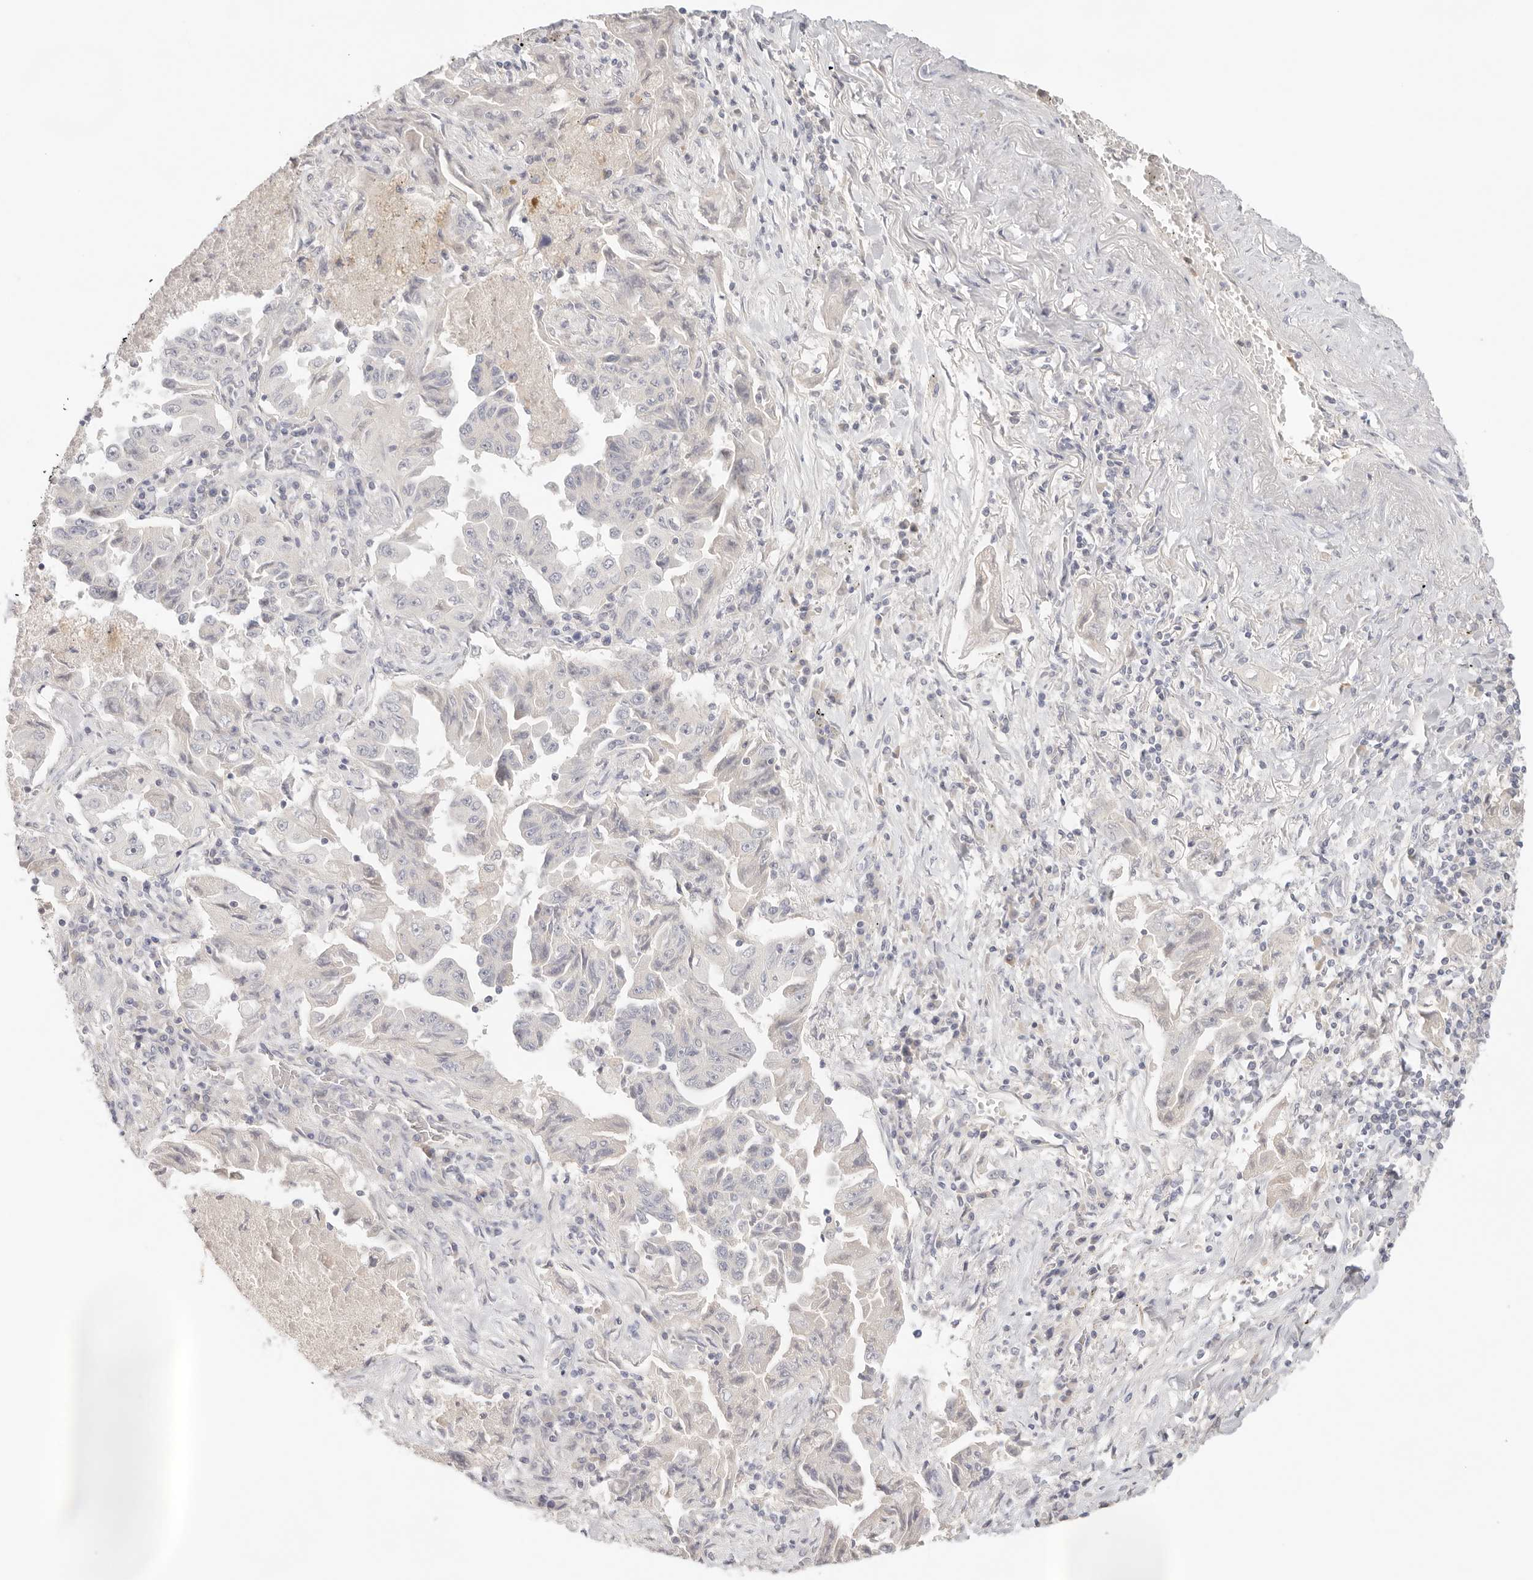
{"staining": {"intensity": "negative", "quantity": "none", "location": "none"}, "tissue": "lung cancer", "cell_type": "Tumor cells", "image_type": "cancer", "snomed": [{"axis": "morphology", "description": "Adenocarcinoma, NOS"}, {"axis": "topography", "description": "Lung"}], "caption": "Image shows no protein expression in tumor cells of lung adenocarcinoma tissue.", "gene": "SPHK1", "patient": {"sex": "female", "age": 51}}